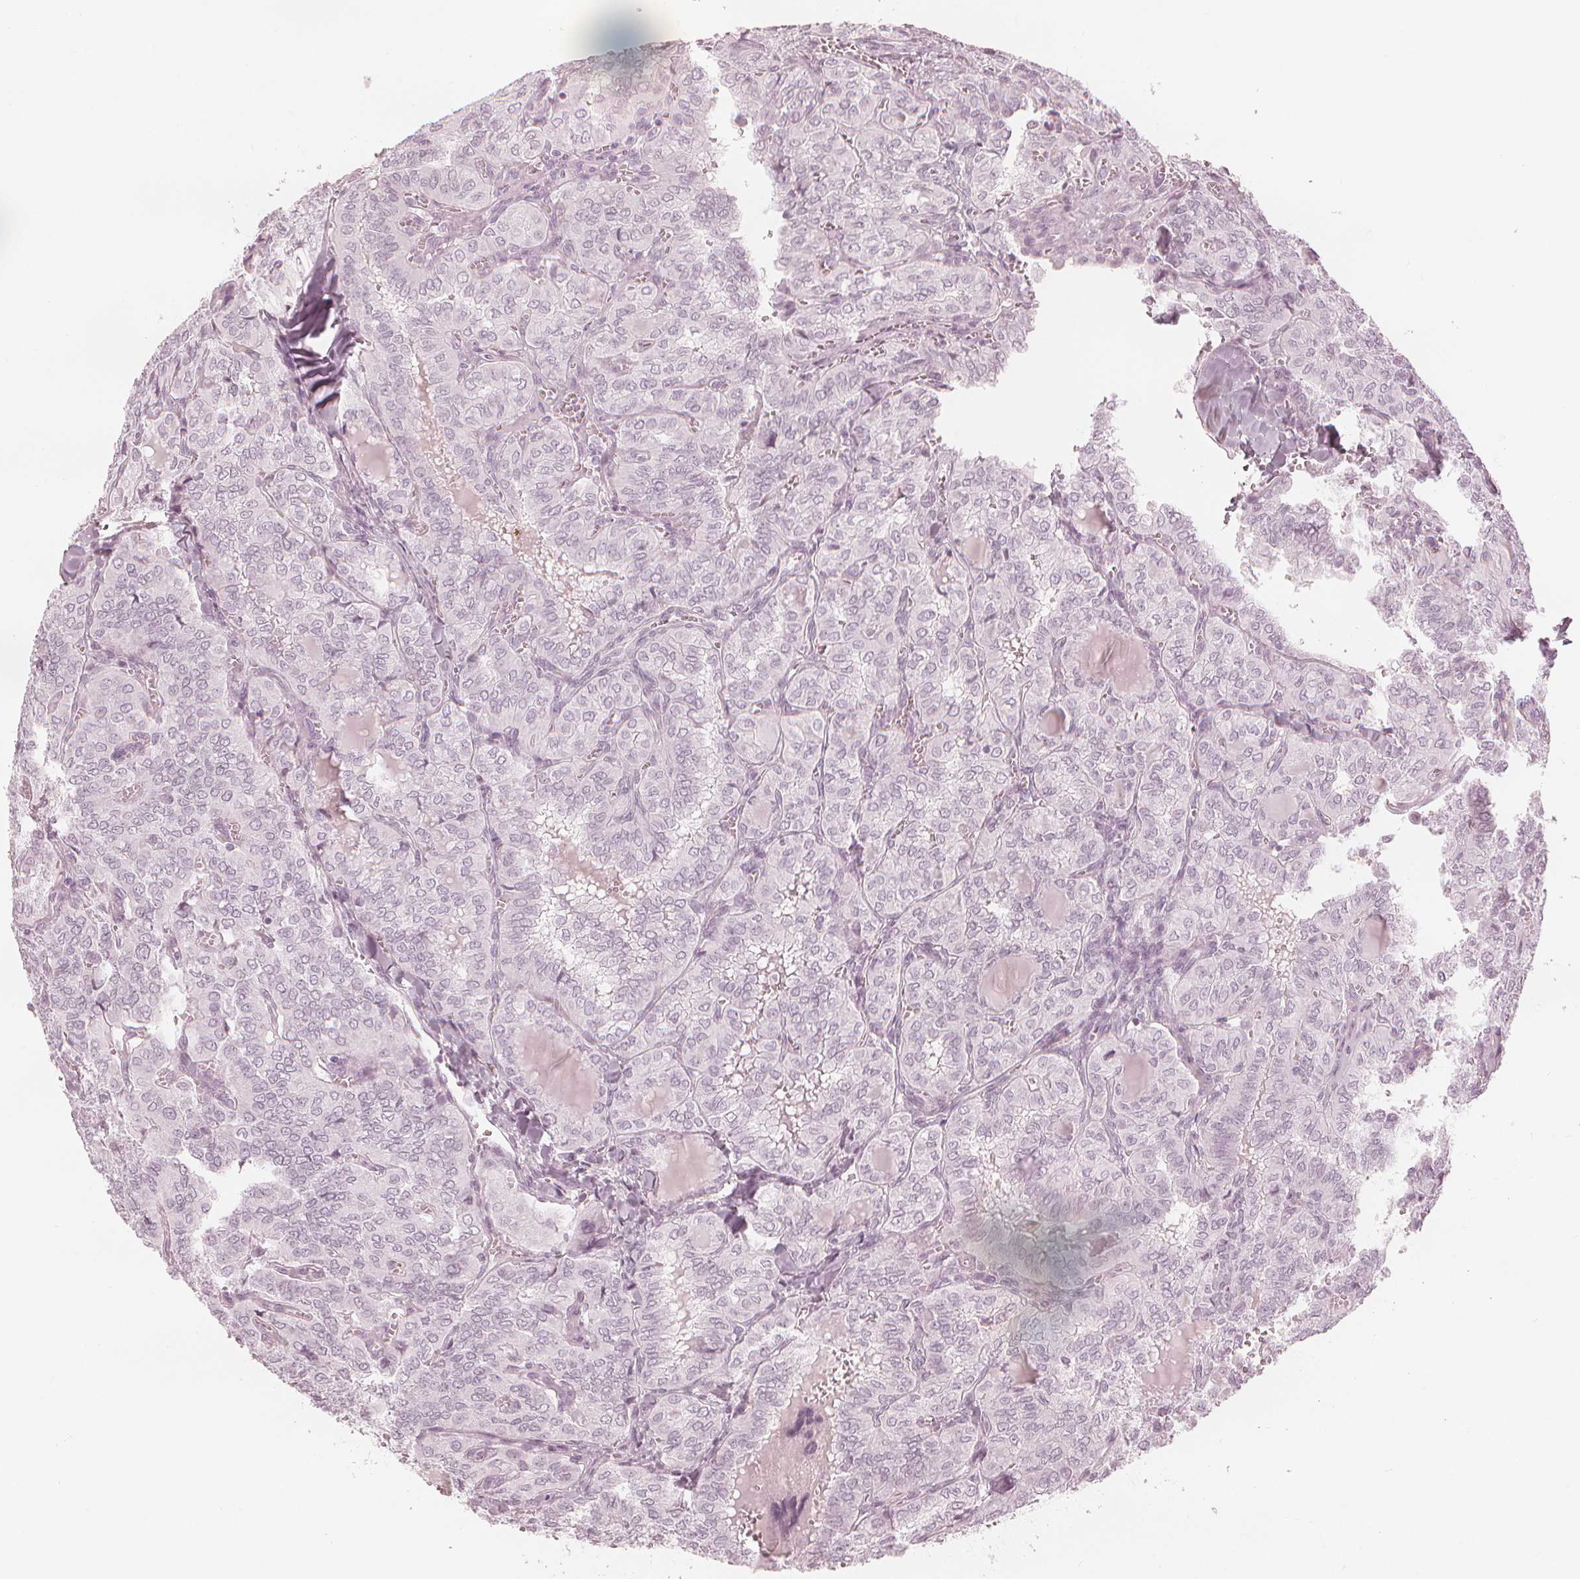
{"staining": {"intensity": "negative", "quantity": "none", "location": "none"}, "tissue": "thyroid cancer", "cell_type": "Tumor cells", "image_type": "cancer", "snomed": [{"axis": "morphology", "description": "Papillary adenocarcinoma, NOS"}, {"axis": "topography", "description": "Thyroid gland"}], "caption": "The immunohistochemistry histopathology image has no significant positivity in tumor cells of thyroid cancer (papillary adenocarcinoma) tissue. Brightfield microscopy of immunohistochemistry (IHC) stained with DAB (3,3'-diaminobenzidine) (brown) and hematoxylin (blue), captured at high magnification.", "gene": "PAEP", "patient": {"sex": "female", "age": 41}}